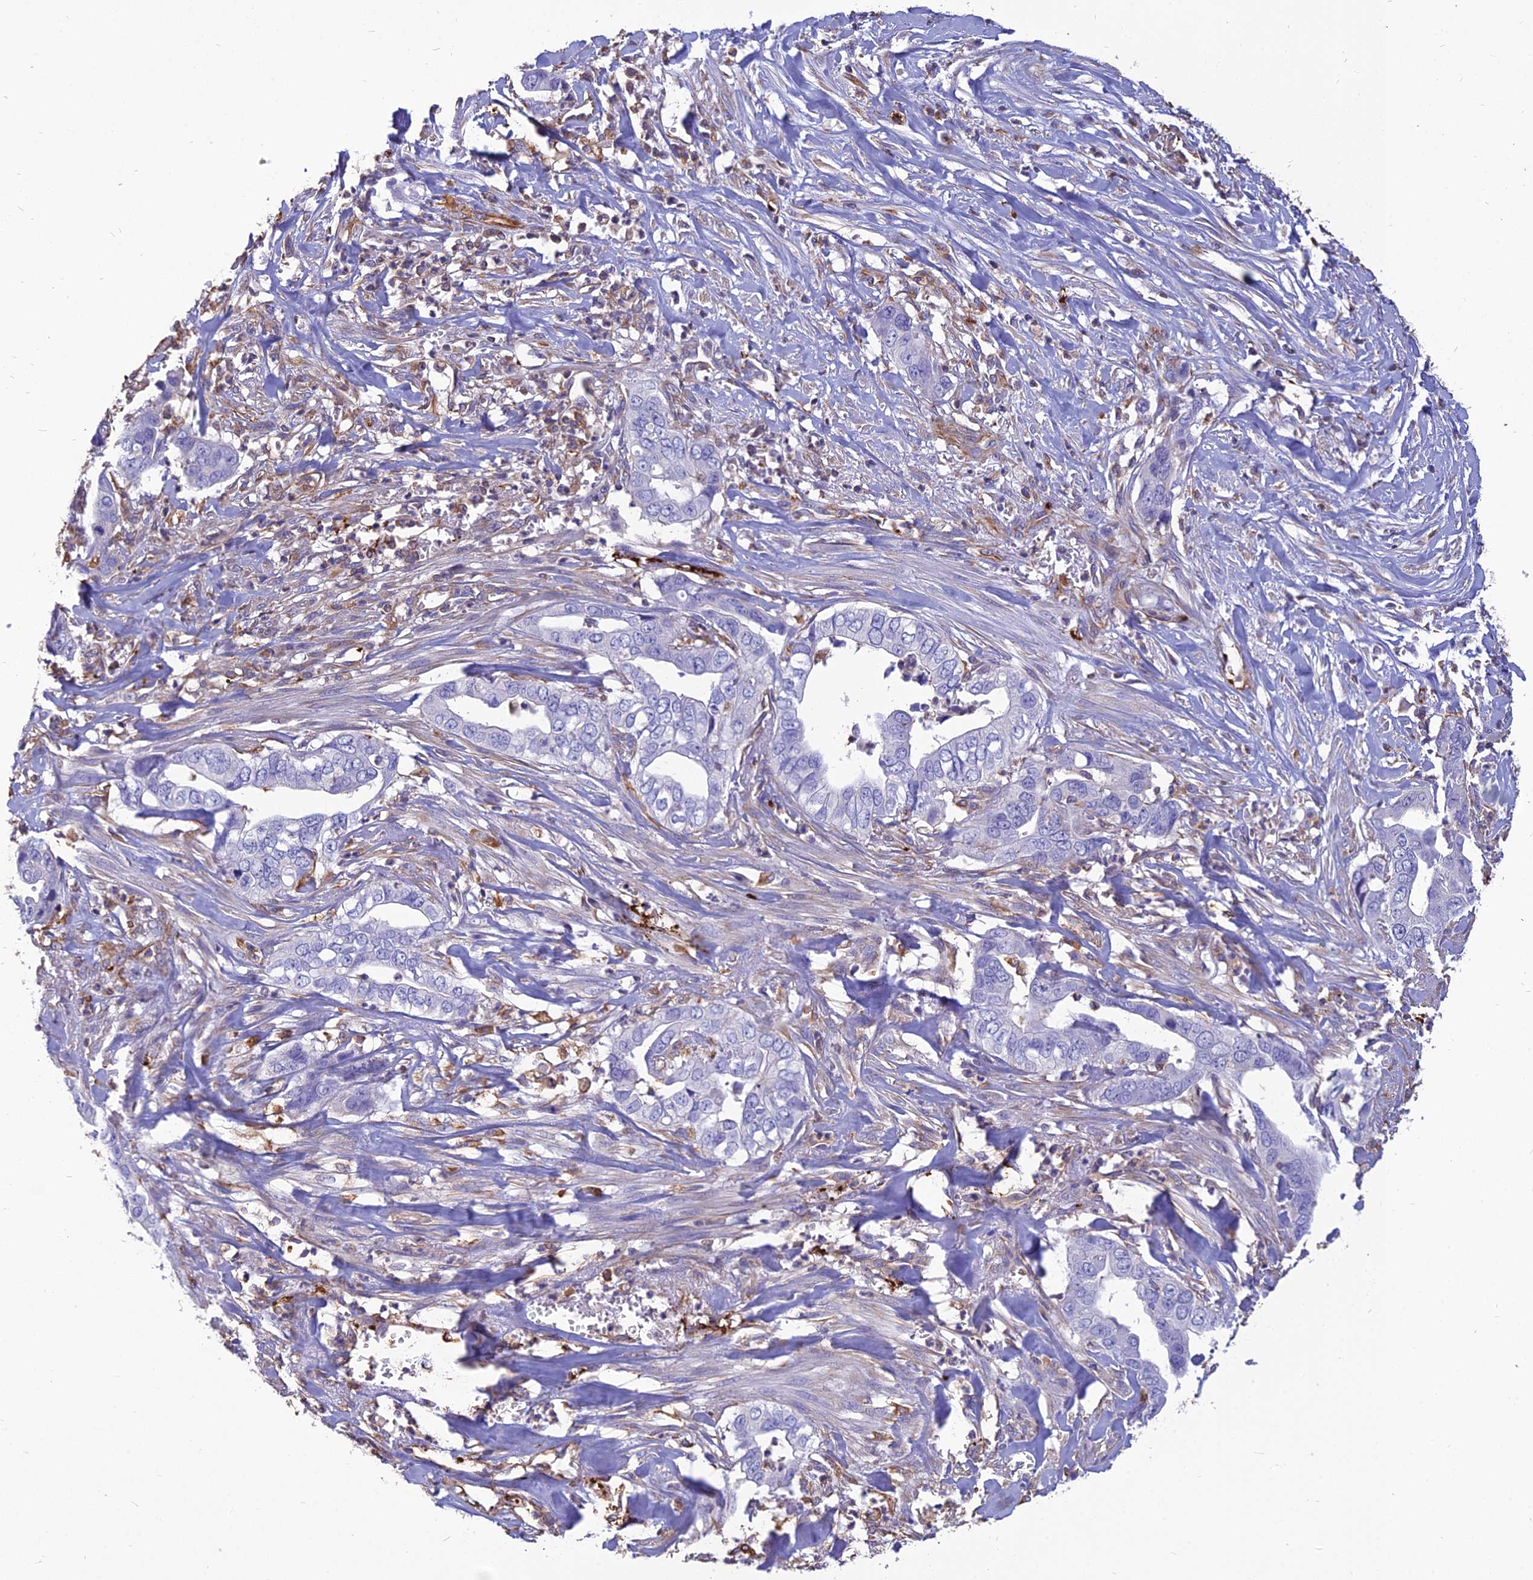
{"staining": {"intensity": "negative", "quantity": "none", "location": "none"}, "tissue": "liver cancer", "cell_type": "Tumor cells", "image_type": "cancer", "snomed": [{"axis": "morphology", "description": "Cholangiocarcinoma"}, {"axis": "topography", "description": "Liver"}], "caption": "Tumor cells are negative for brown protein staining in liver cancer (cholangiocarcinoma).", "gene": "PSMD11", "patient": {"sex": "female", "age": 79}}